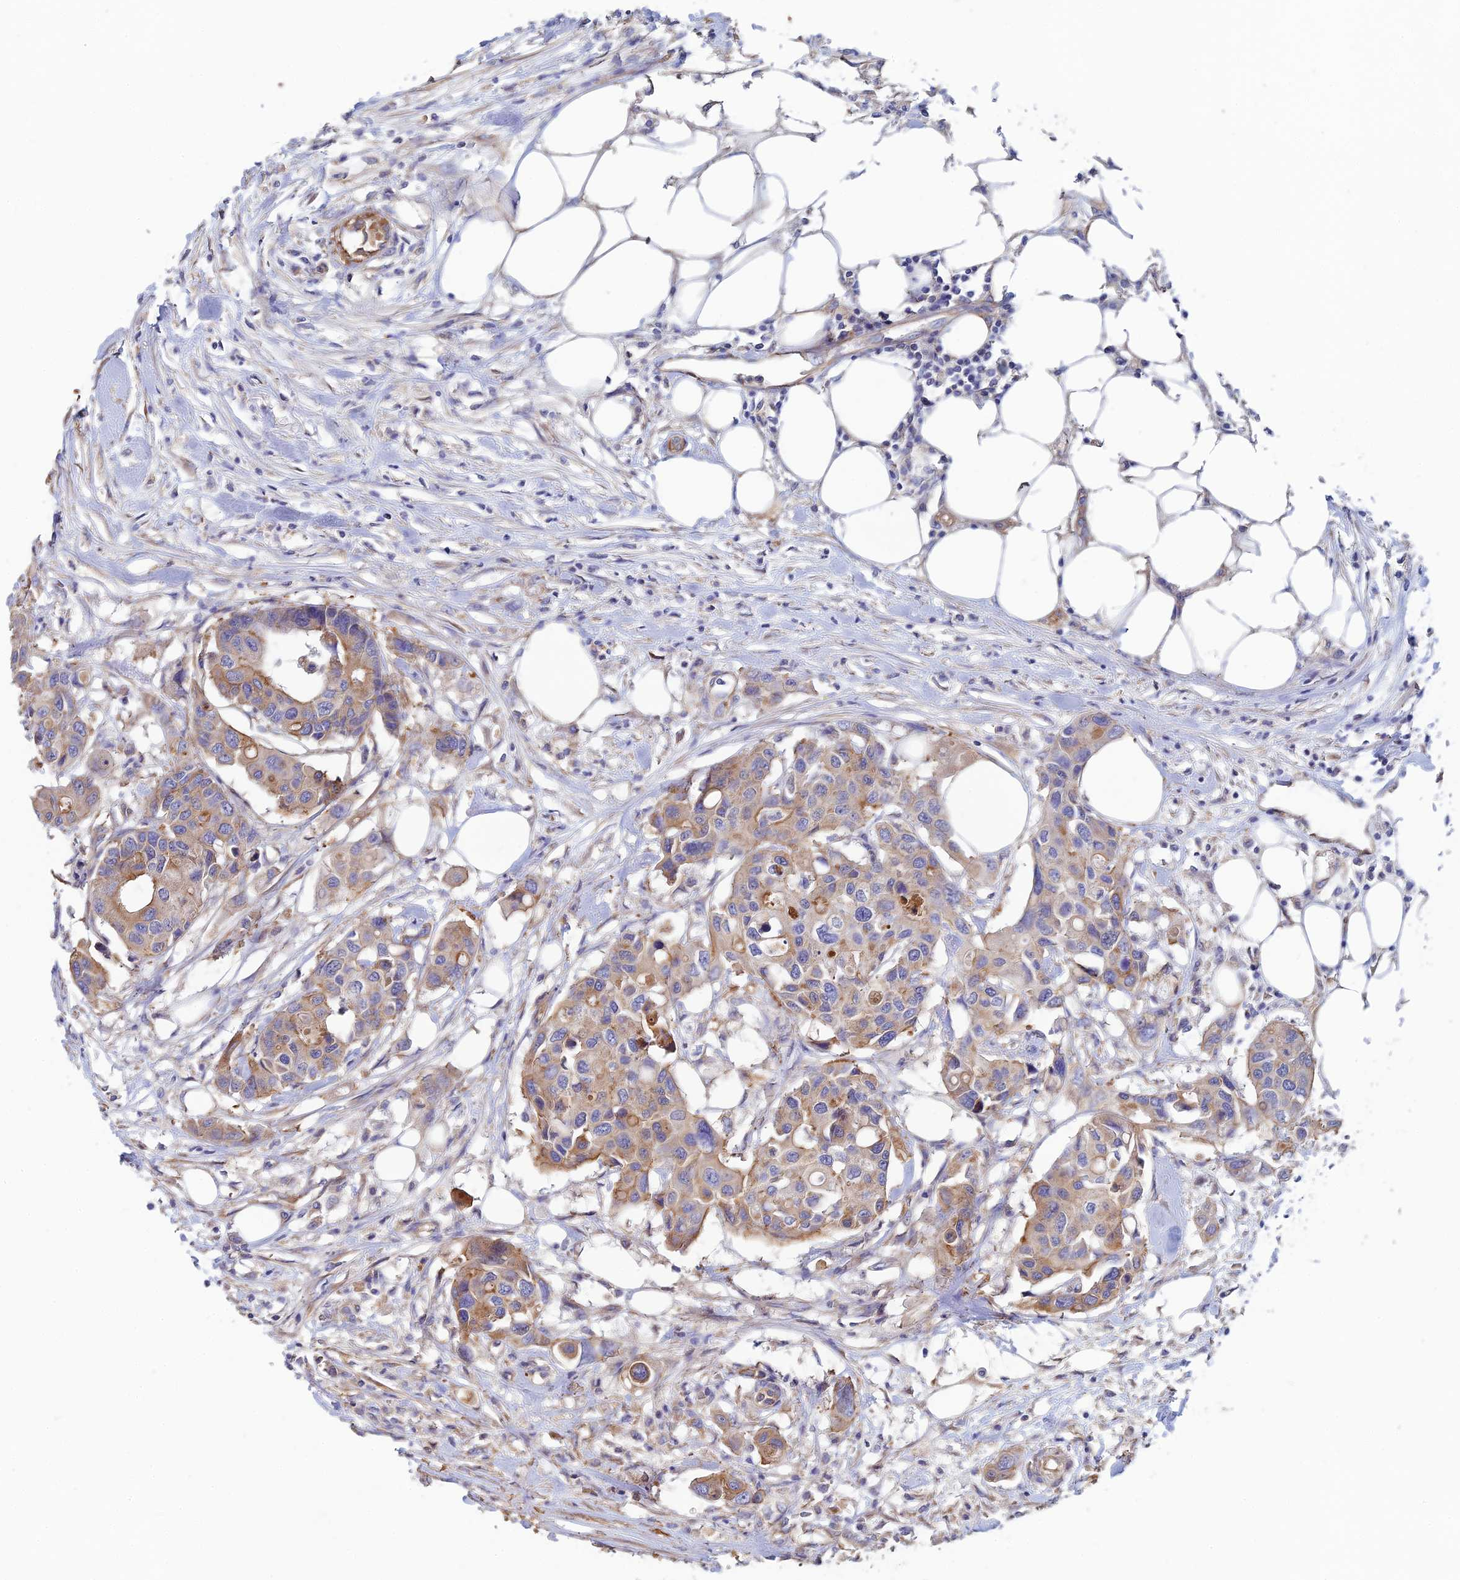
{"staining": {"intensity": "moderate", "quantity": "<25%", "location": "cytoplasmic/membranous"}, "tissue": "colorectal cancer", "cell_type": "Tumor cells", "image_type": "cancer", "snomed": [{"axis": "morphology", "description": "Adenocarcinoma, NOS"}, {"axis": "topography", "description": "Colon"}], "caption": "This is an image of immunohistochemistry (IHC) staining of colorectal adenocarcinoma, which shows moderate staining in the cytoplasmic/membranous of tumor cells.", "gene": "PCDHA5", "patient": {"sex": "male", "age": 77}}